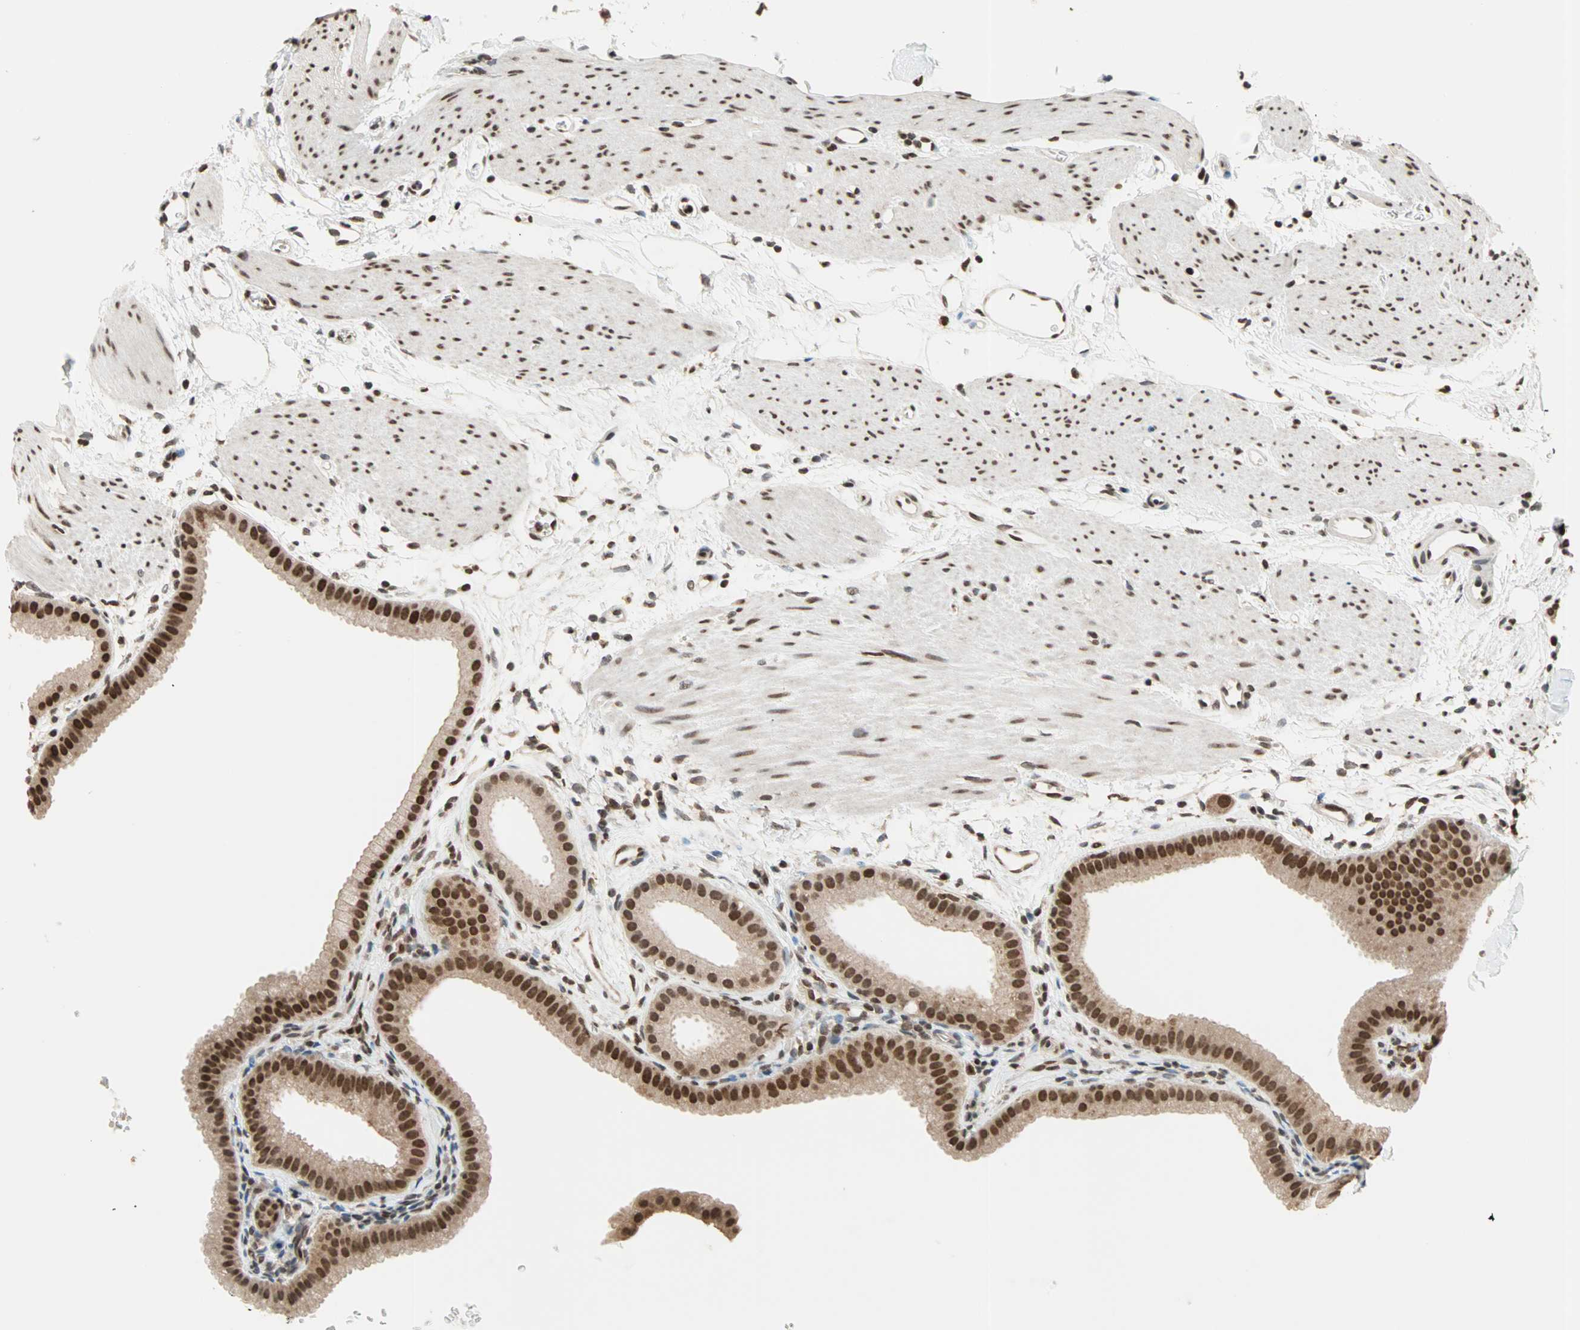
{"staining": {"intensity": "strong", "quantity": ">75%", "location": "nuclear"}, "tissue": "gallbladder", "cell_type": "Glandular cells", "image_type": "normal", "snomed": [{"axis": "morphology", "description": "Normal tissue, NOS"}, {"axis": "topography", "description": "Gallbladder"}], "caption": "The image exhibits immunohistochemical staining of benign gallbladder. There is strong nuclear staining is seen in about >75% of glandular cells.", "gene": "DAZAP1", "patient": {"sex": "female", "age": 64}}